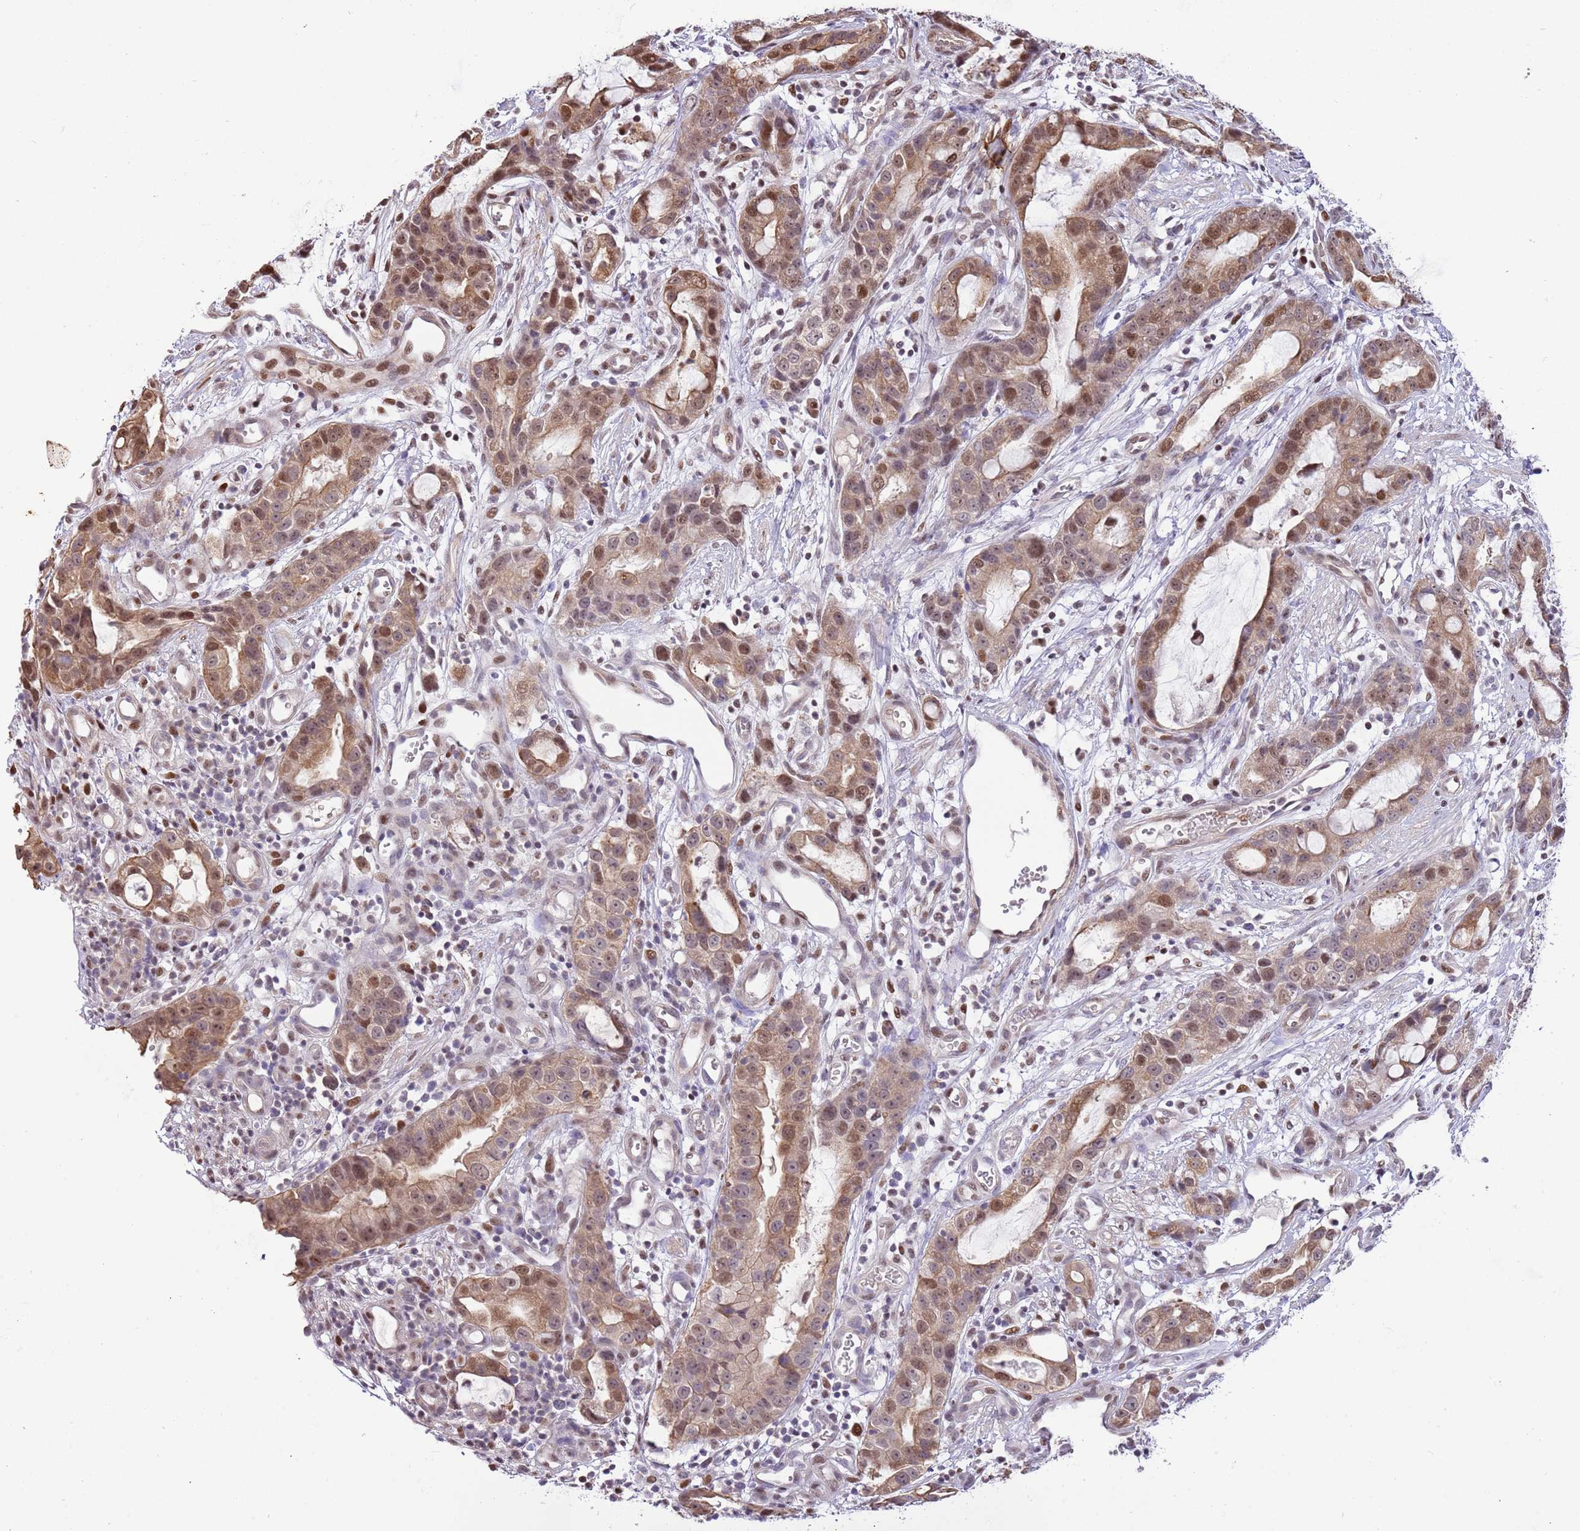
{"staining": {"intensity": "moderate", "quantity": ">75%", "location": "cytoplasmic/membranous,nuclear"}, "tissue": "stomach cancer", "cell_type": "Tumor cells", "image_type": "cancer", "snomed": [{"axis": "morphology", "description": "Adenocarcinoma, NOS"}, {"axis": "topography", "description": "Stomach"}], "caption": "Immunohistochemistry (IHC) image of neoplastic tissue: human stomach cancer (adenocarcinoma) stained using IHC shows medium levels of moderate protein expression localized specifically in the cytoplasmic/membranous and nuclear of tumor cells, appearing as a cytoplasmic/membranous and nuclear brown color.", "gene": "RFK", "patient": {"sex": "male", "age": 55}}